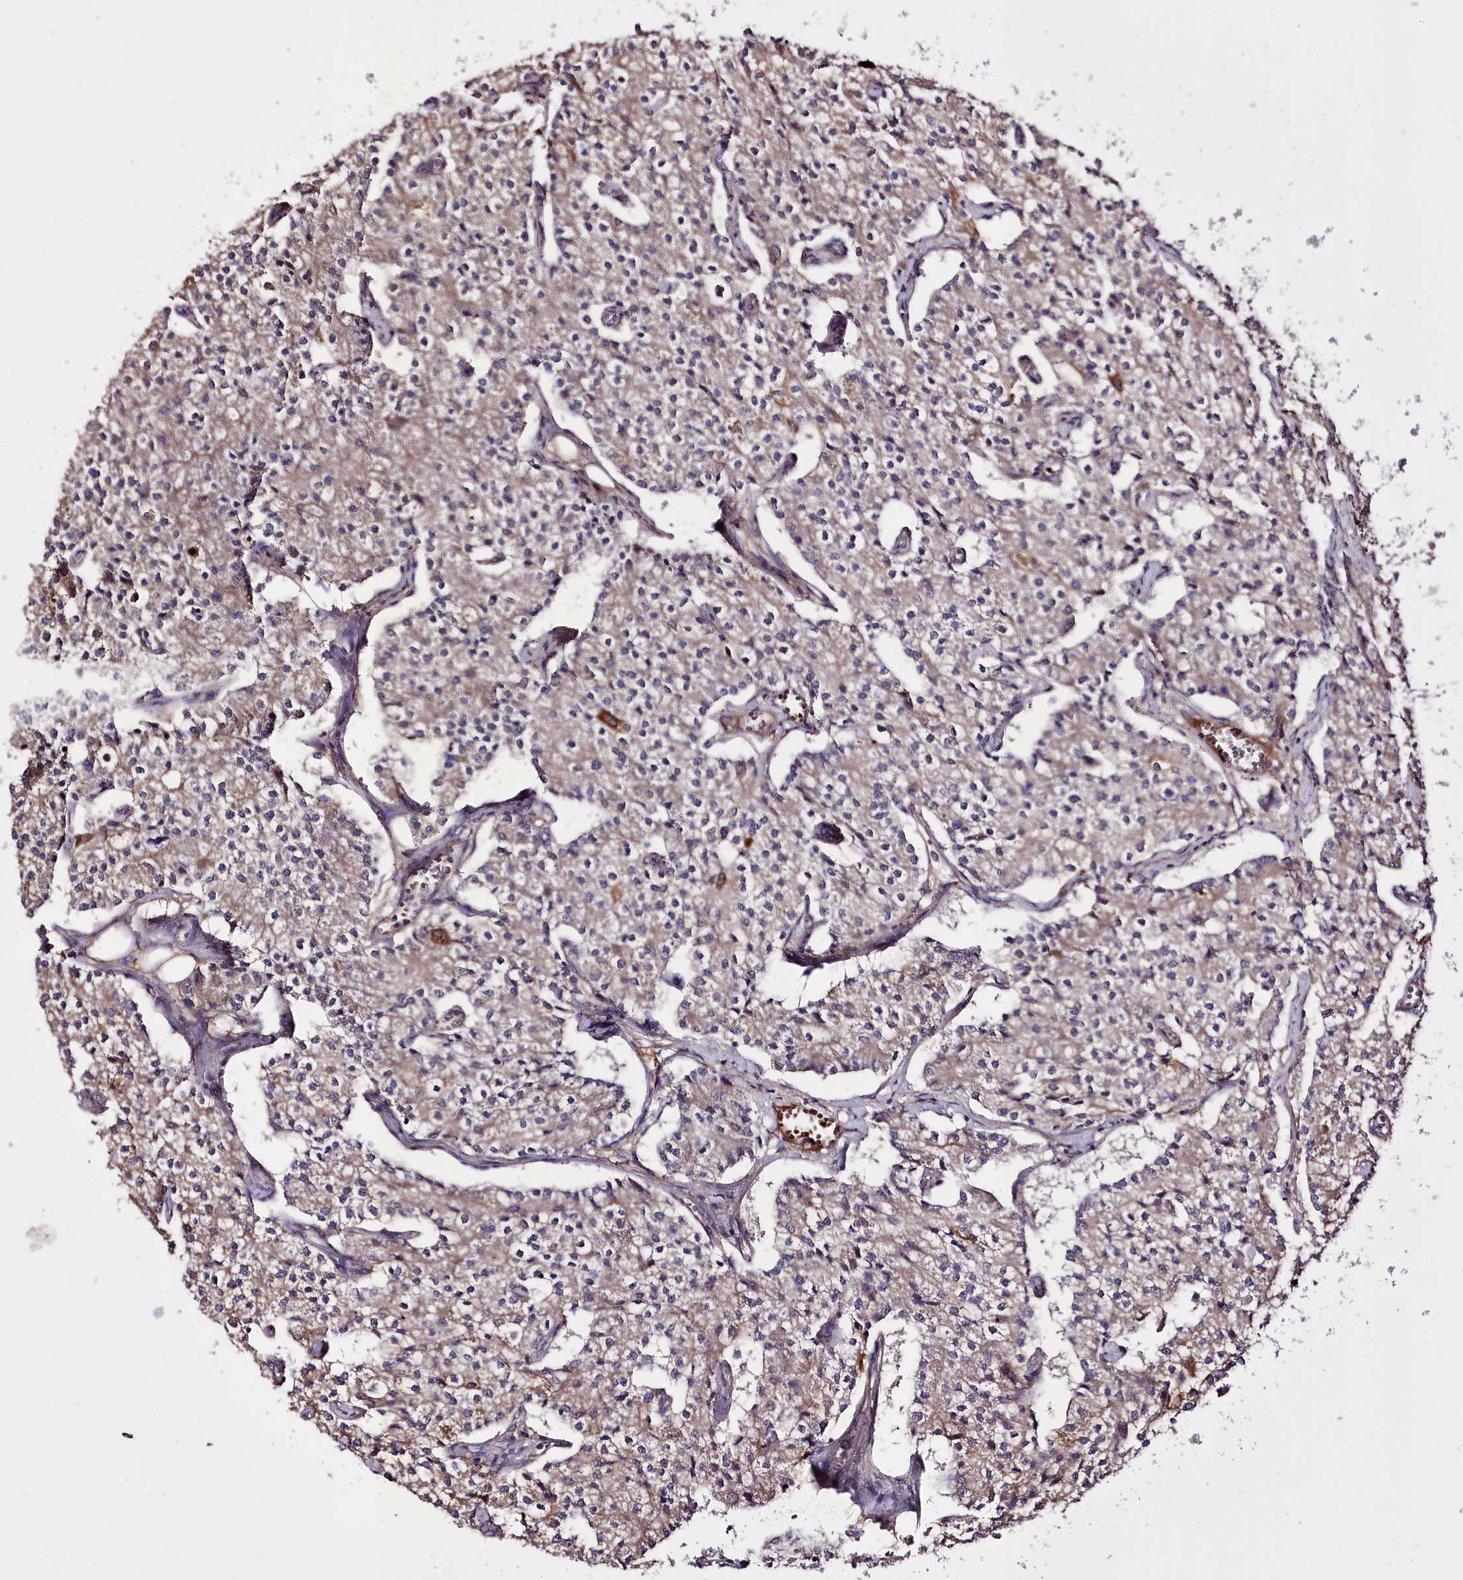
{"staining": {"intensity": "weak", "quantity": "<25%", "location": "cytoplasmic/membranous"}, "tissue": "carcinoid", "cell_type": "Tumor cells", "image_type": "cancer", "snomed": [{"axis": "morphology", "description": "Carcinoid, malignant, NOS"}, {"axis": "topography", "description": "Colon"}], "caption": "High magnification brightfield microscopy of malignant carcinoid stained with DAB (3,3'-diaminobenzidine) (brown) and counterstained with hematoxylin (blue): tumor cells show no significant staining.", "gene": "WWC1", "patient": {"sex": "female", "age": 52}}